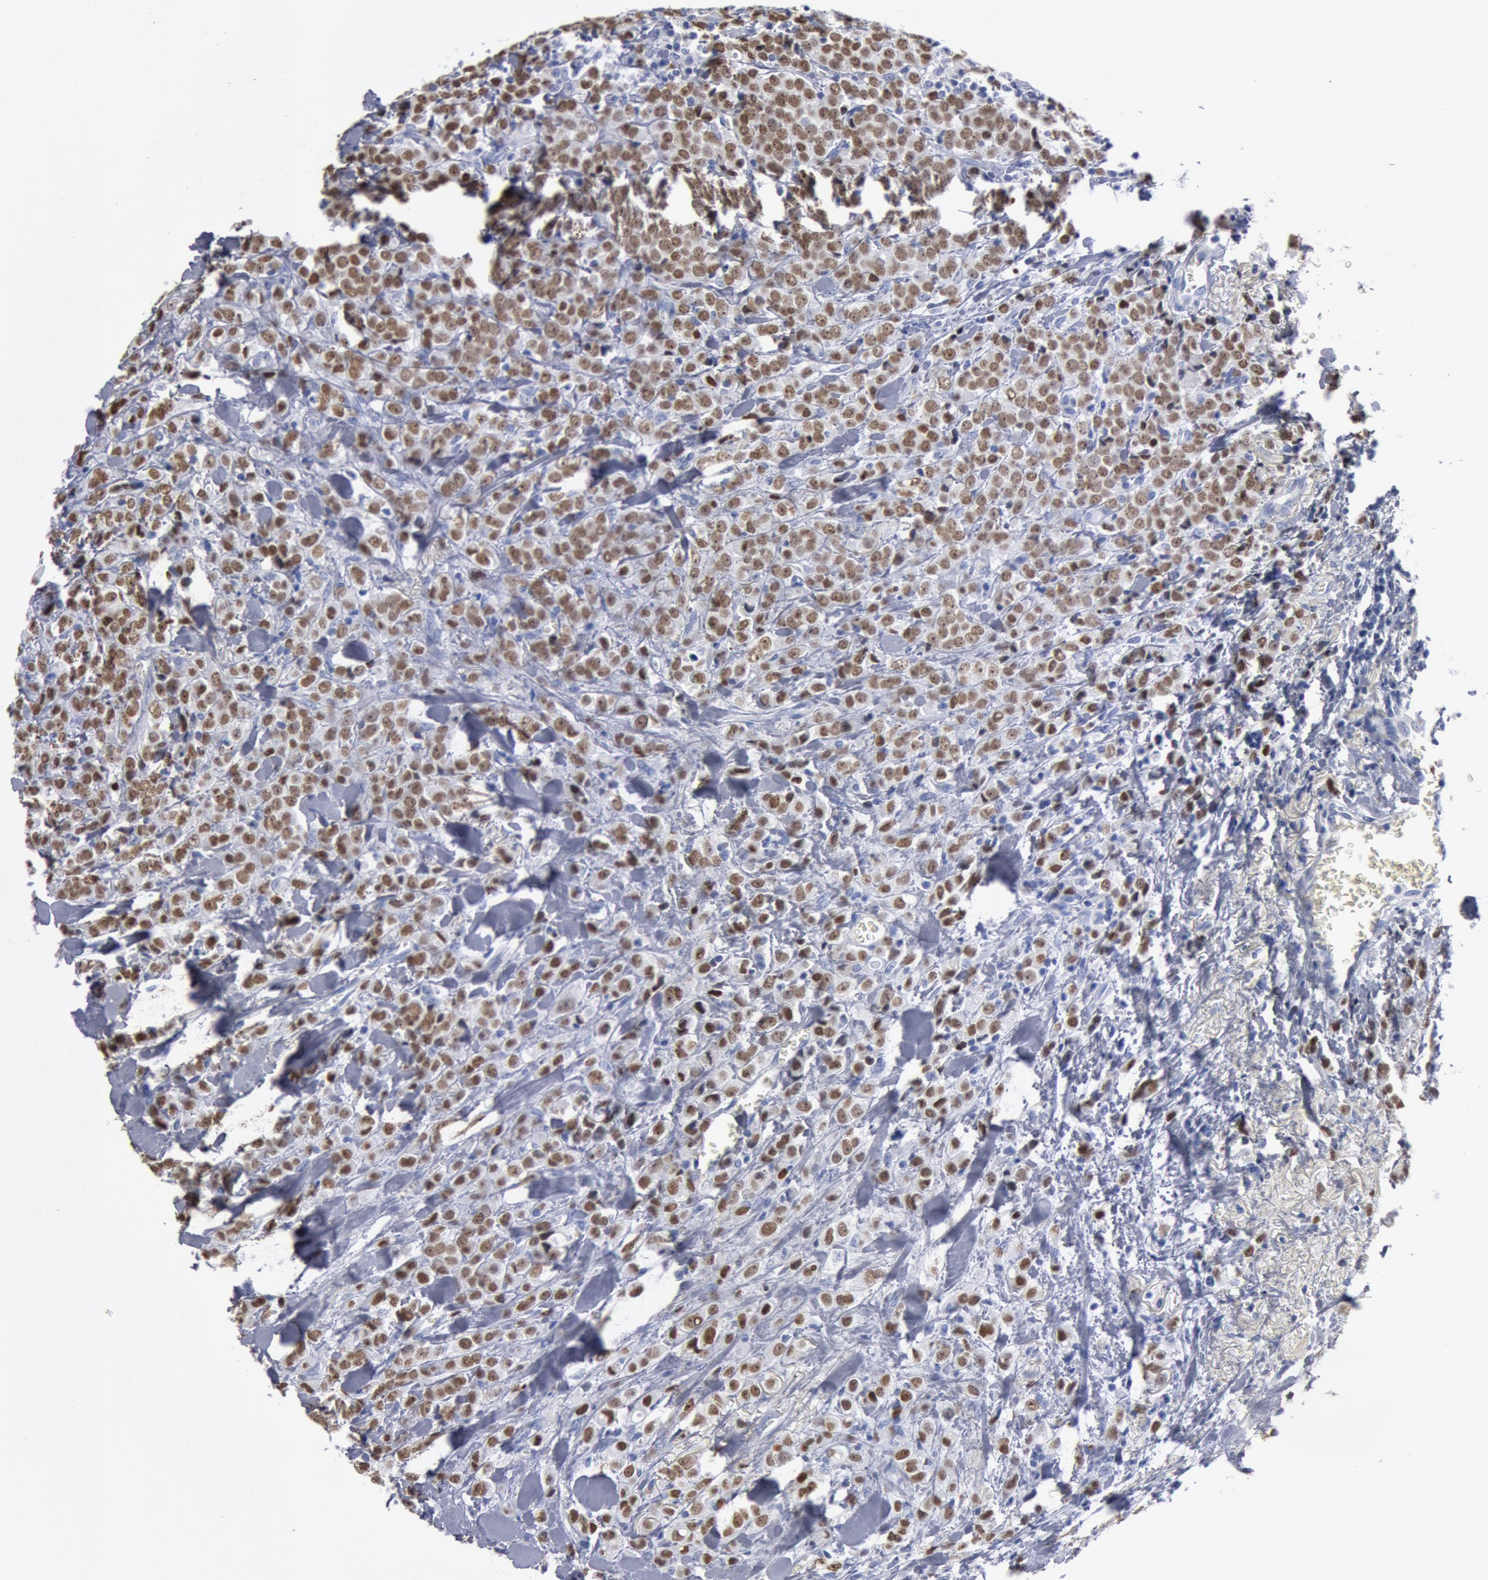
{"staining": {"intensity": "strong", "quantity": ">75%", "location": "nuclear"}, "tissue": "breast cancer", "cell_type": "Tumor cells", "image_type": "cancer", "snomed": [{"axis": "morphology", "description": "Lobular carcinoma"}, {"axis": "topography", "description": "Breast"}], "caption": "Protein staining of lobular carcinoma (breast) tissue demonstrates strong nuclear positivity in about >75% of tumor cells.", "gene": "FOXA2", "patient": {"sex": "female", "age": 57}}